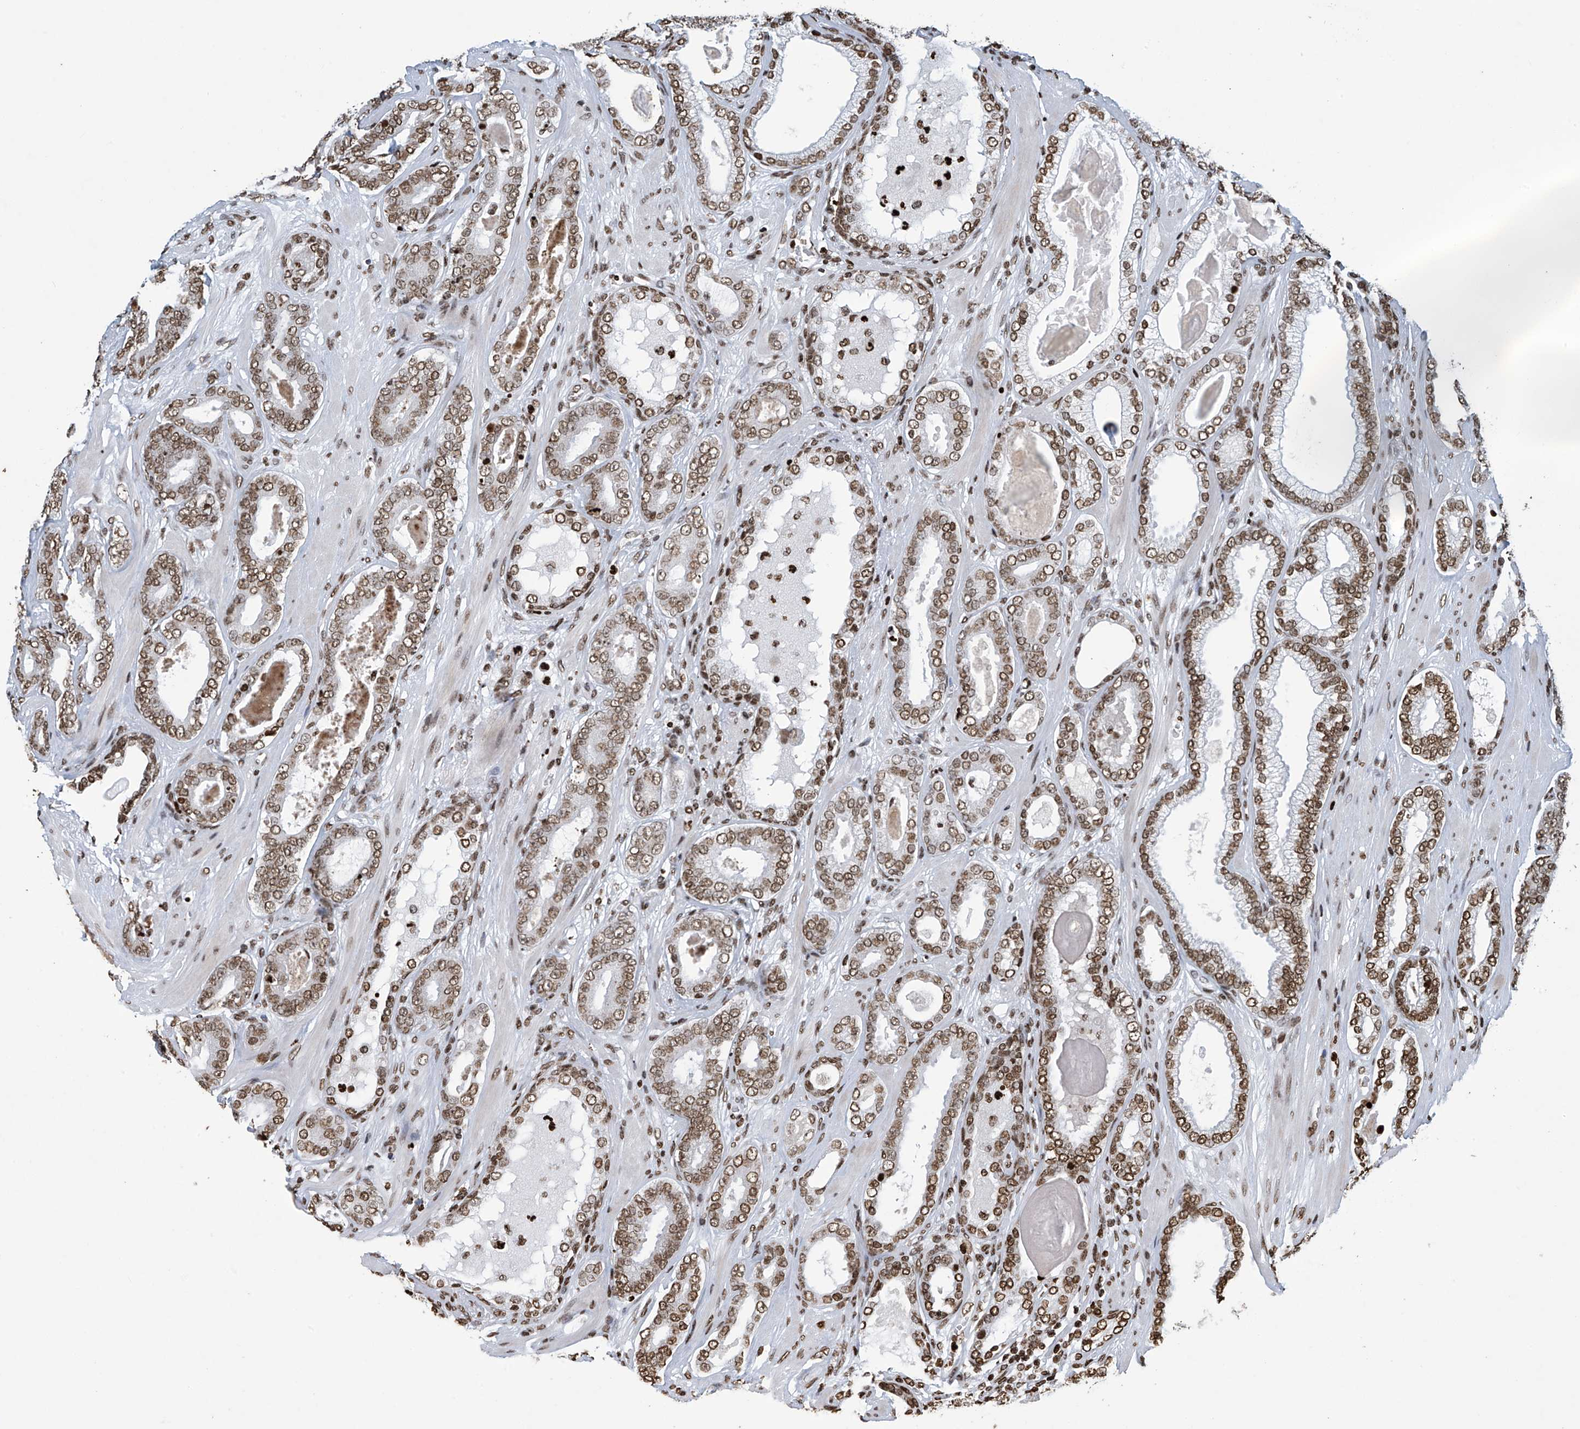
{"staining": {"intensity": "moderate", "quantity": ">75%", "location": "nuclear"}, "tissue": "prostate cancer", "cell_type": "Tumor cells", "image_type": "cancer", "snomed": [{"axis": "morphology", "description": "Adenocarcinoma, High grade"}, {"axis": "topography", "description": "Prostate"}], "caption": "A medium amount of moderate nuclear positivity is appreciated in approximately >75% of tumor cells in prostate adenocarcinoma (high-grade) tissue.", "gene": "H4C16", "patient": {"sex": "male", "age": 60}}